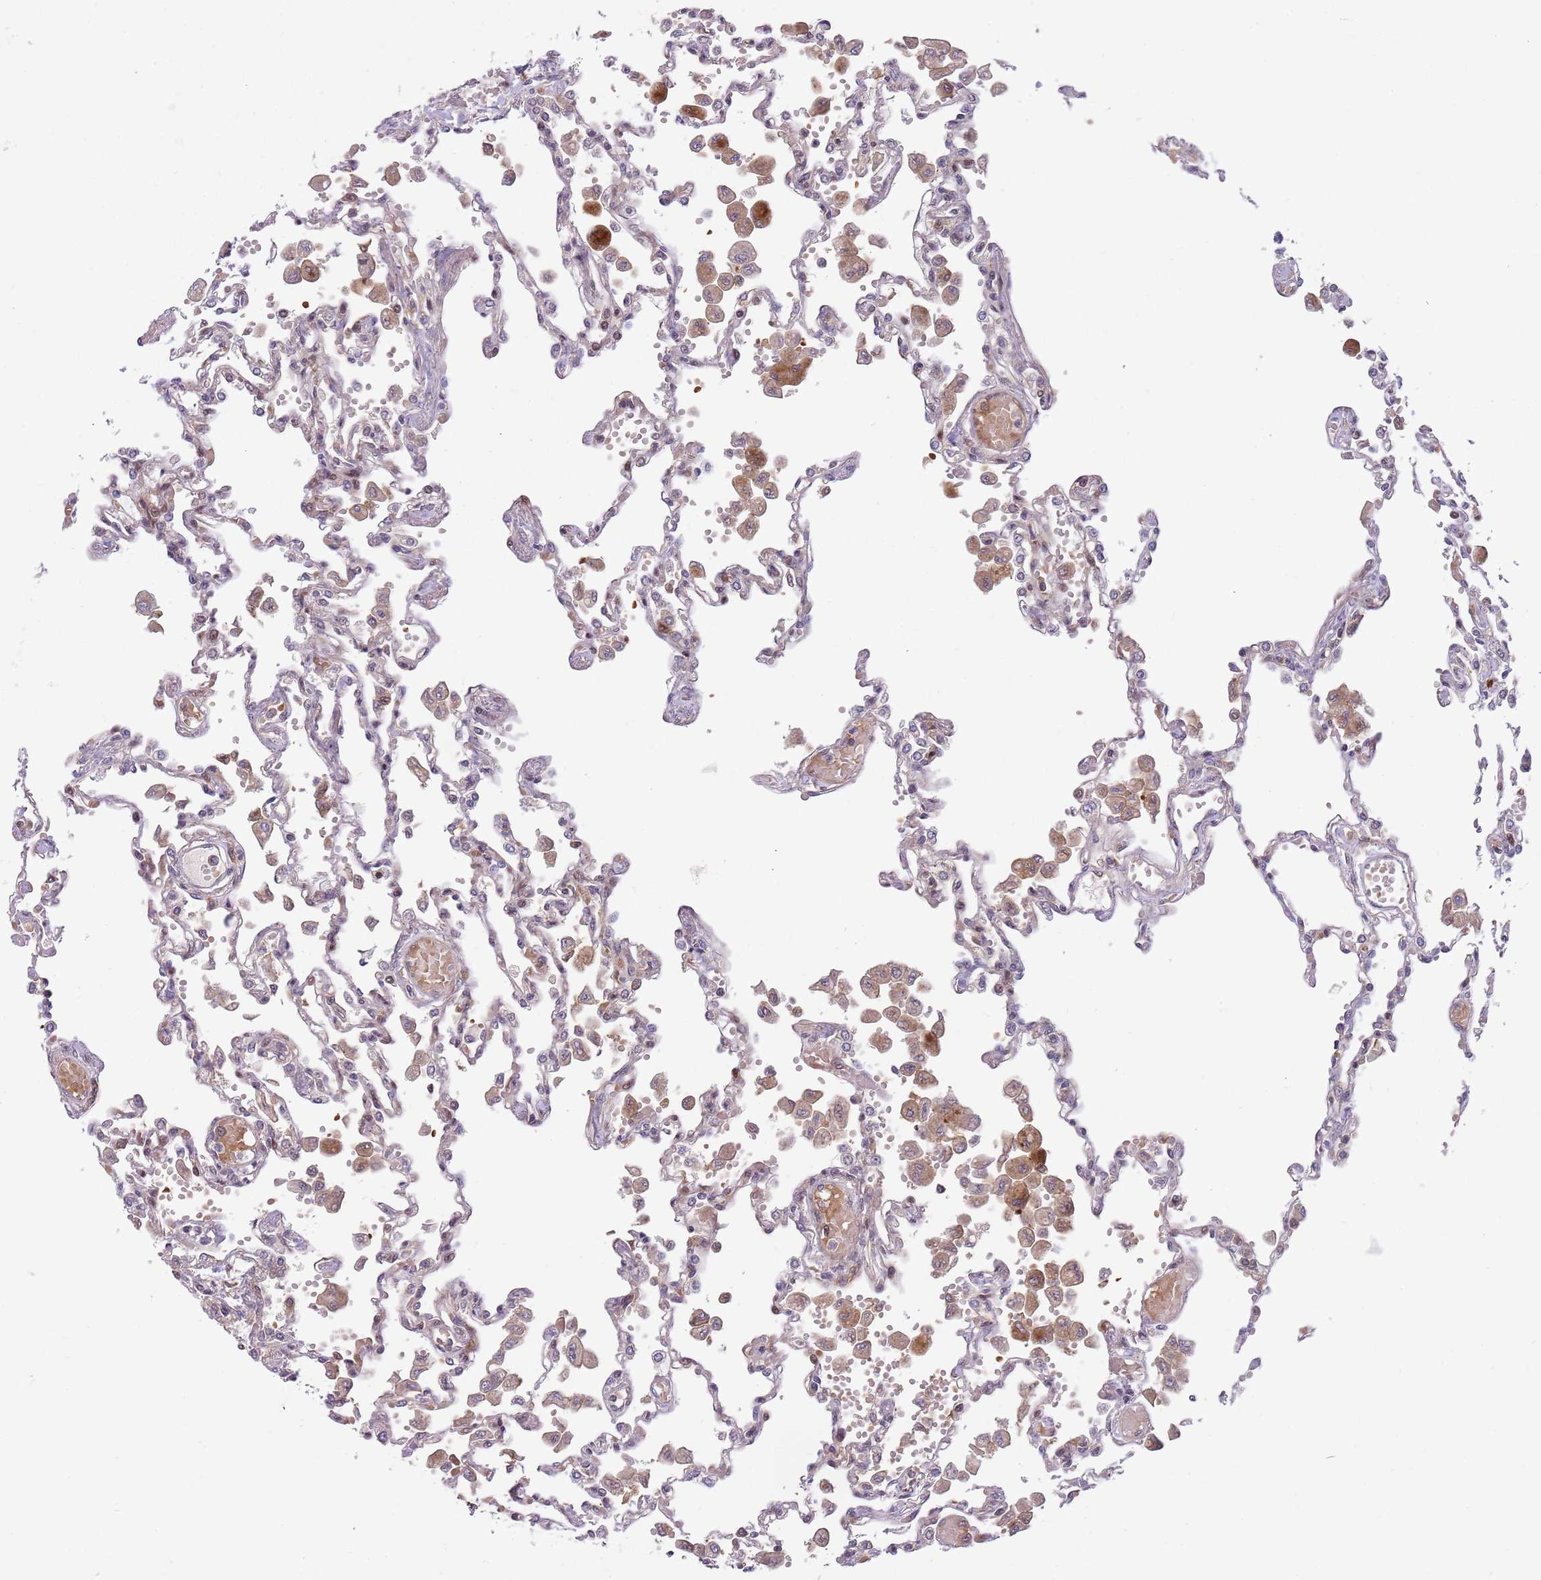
{"staining": {"intensity": "moderate", "quantity": "<25%", "location": "cytoplasmic/membranous"}, "tissue": "lung", "cell_type": "Alveolar cells", "image_type": "normal", "snomed": [{"axis": "morphology", "description": "Normal tissue, NOS"}, {"axis": "topography", "description": "Bronchus"}, {"axis": "topography", "description": "Lung"}], "caption": "This image demonstrates immunohistochemistry (IHC) staining of normal lung, with low moderate cytoplasmic/membranous expression in approximately <25% of alveolar cells.", "gene": "GGA1", "patient": {"sex": "female", "age": 49}}